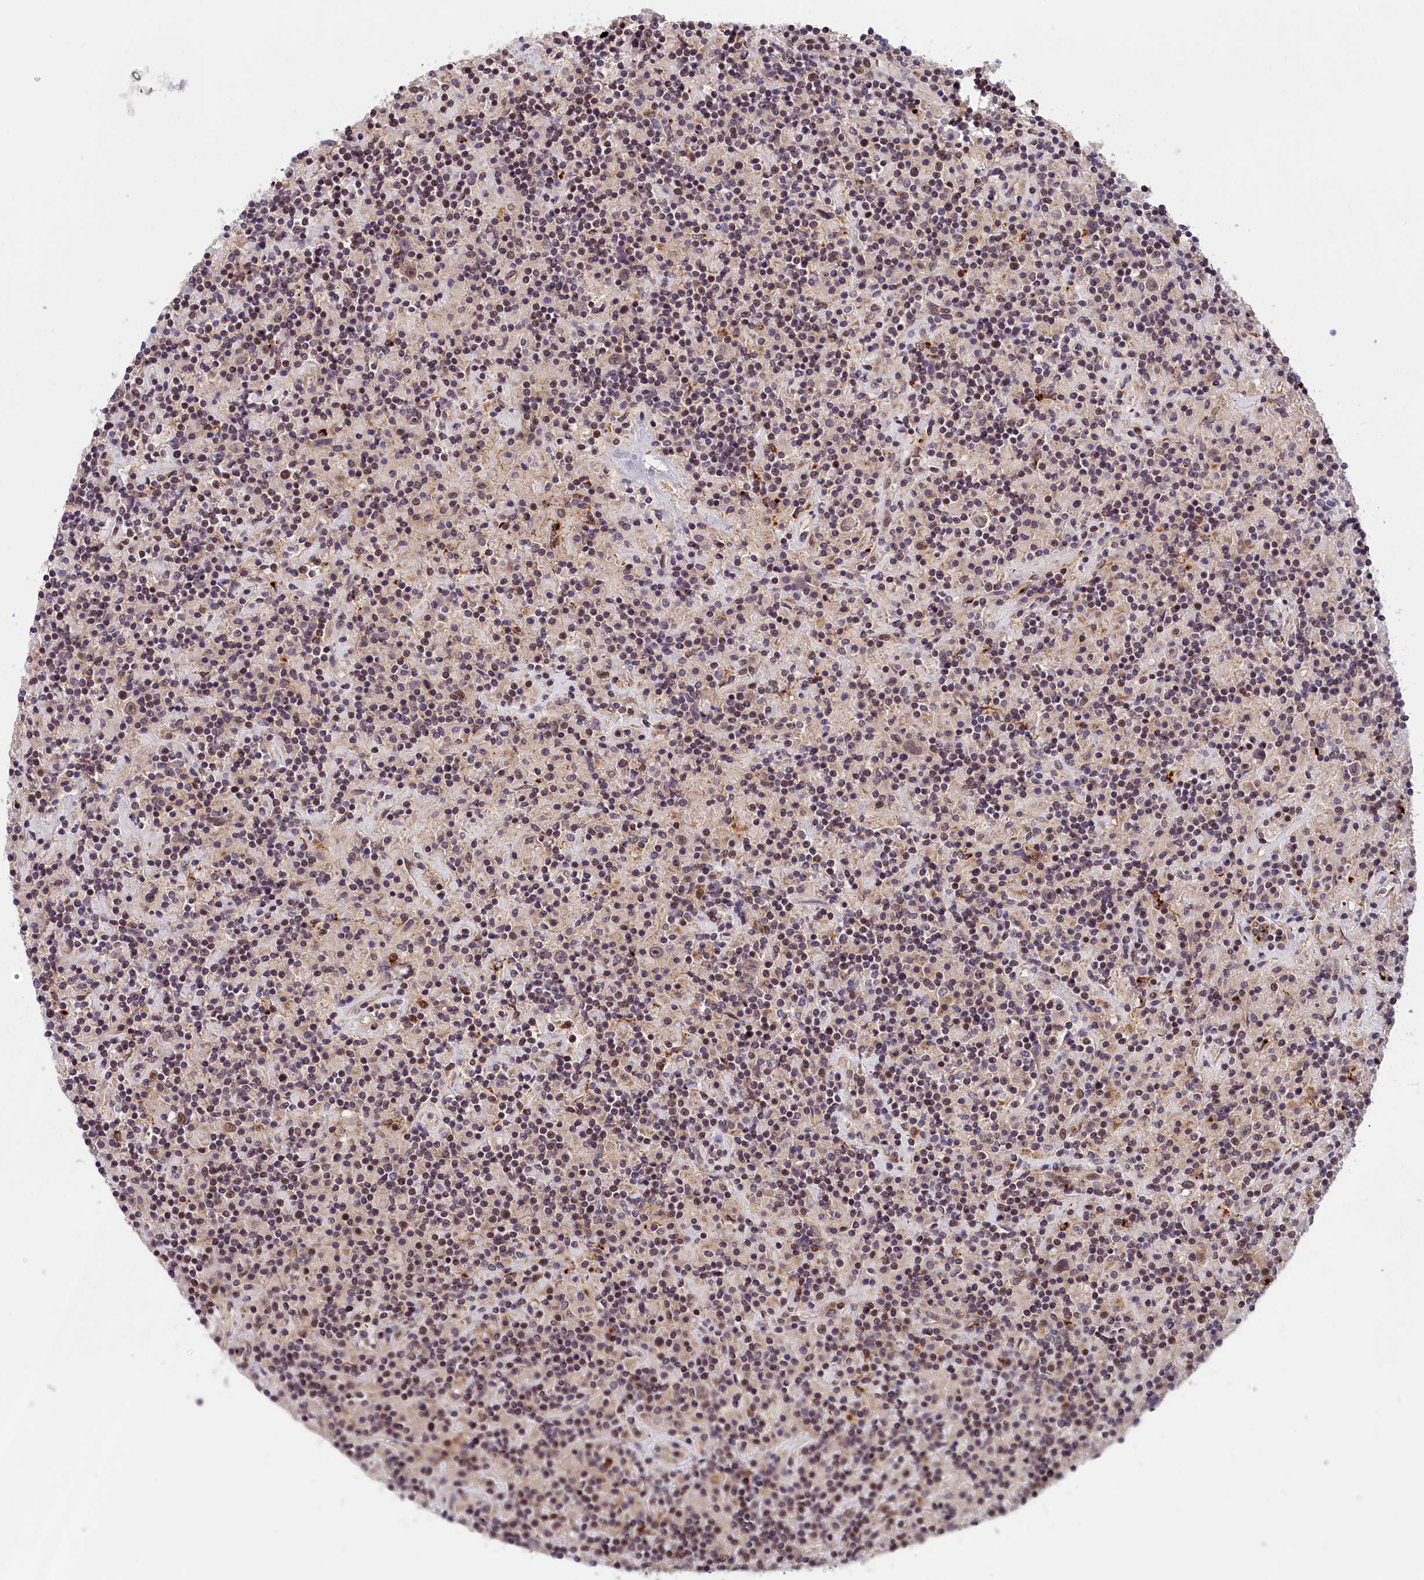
{"staining": {"intensity": "weak", "quantity": "25%-75%", "location": "nuclear"}, "tissue": "lymphoma", "cell_type": "Tumor cells", "image_type": "cancer", "snomed": [{"axis": "morphology", "description": "Hodgkin's disease, NOS"}, {"axis": "topography", "description": "Lymph node"}], "caption": "Hodgkin's disease was stained to show a protein in brown. There is low levels of weak nuclear staining in about 25%-75% of tumor cells.", "gene": "KCNK6", "patient": {"sex": "male", "age": 70}}